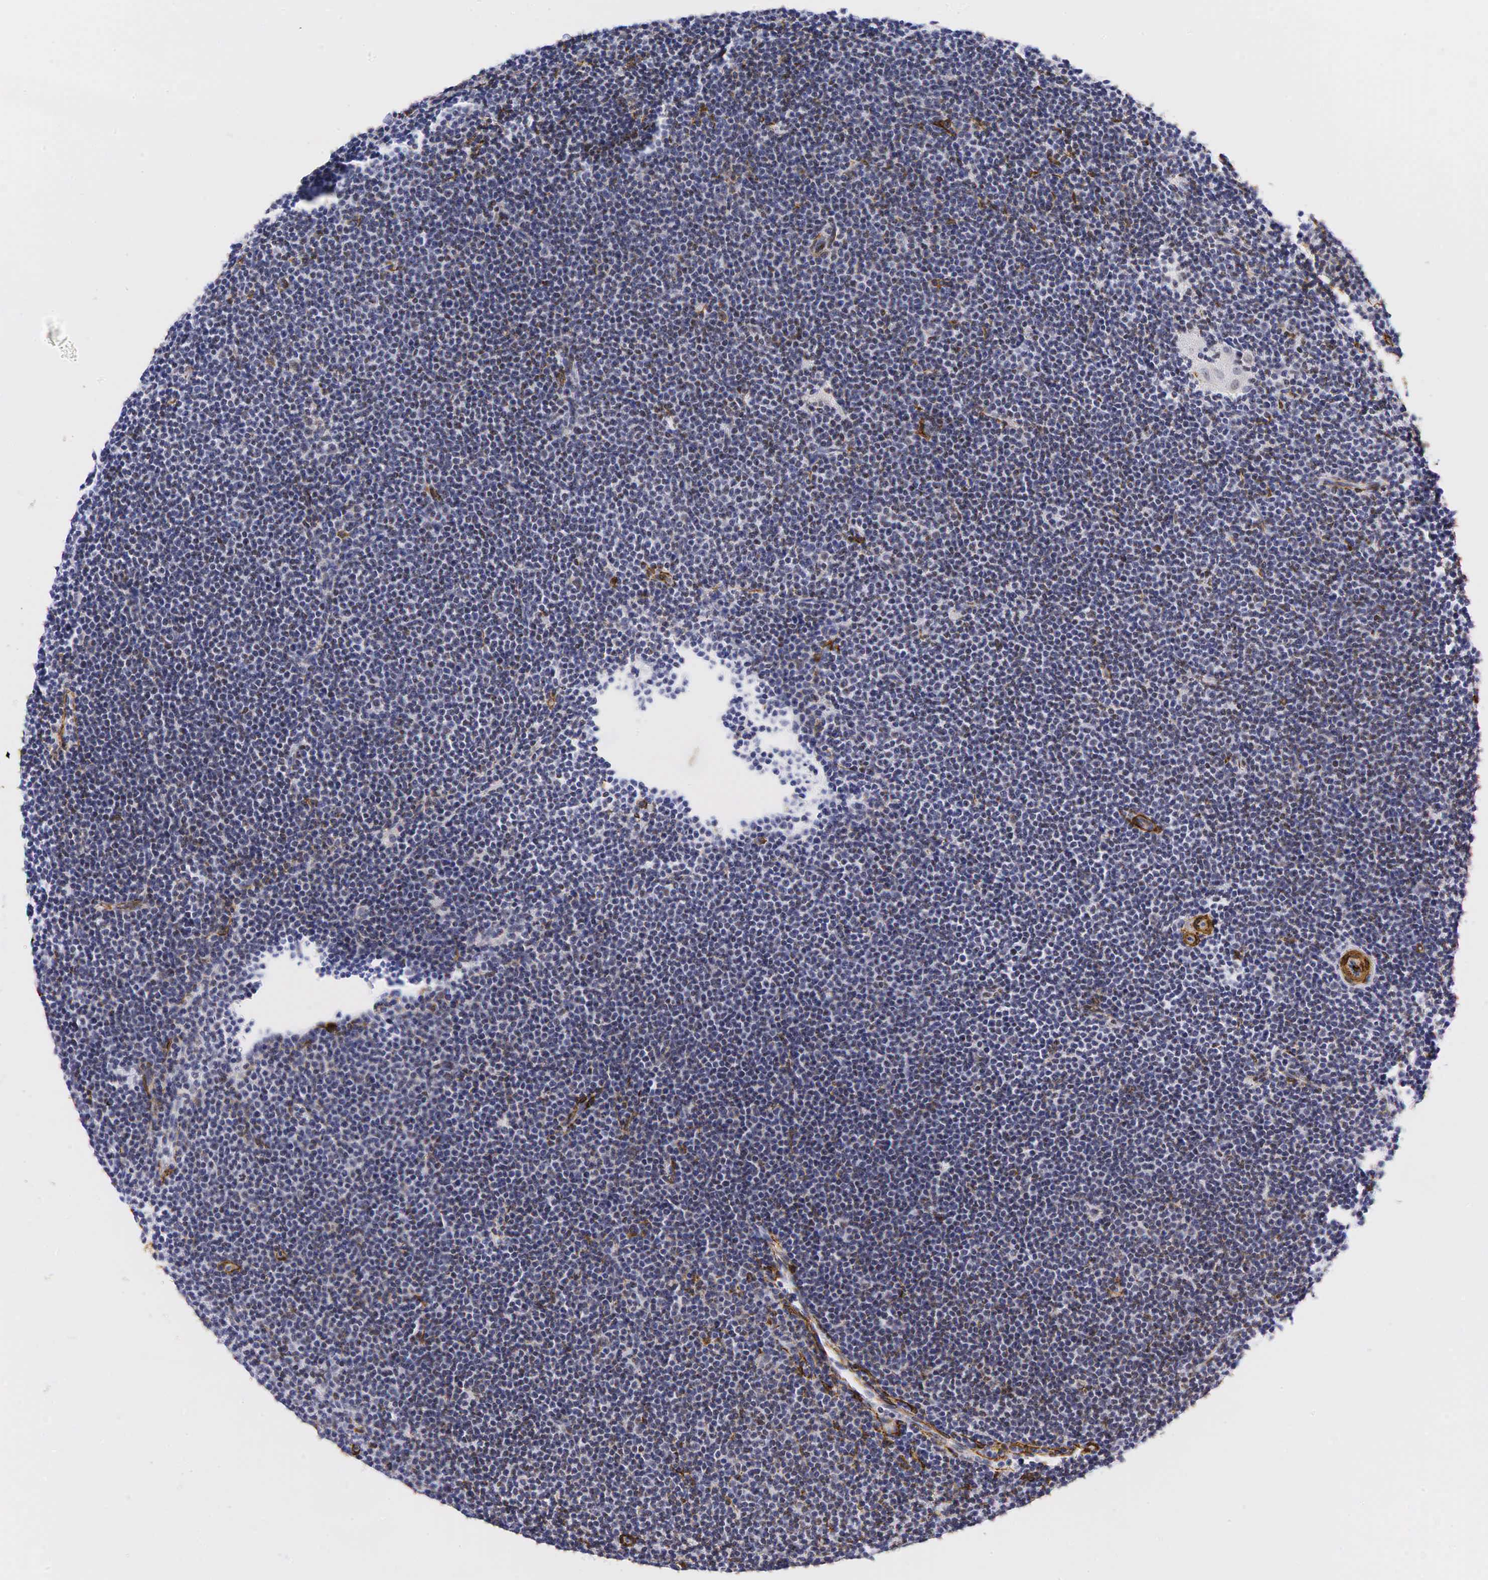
{"staining": {"intensity": "negative", "quantity": "none", "location": "none"}, "tissue": "lymphoma", "cell_type": "Tumor cells", "image_type": "cancer", "snomed": [{"axis": "morphology", "description": "Malignant lymphoma, non-Hodgkin's type, Low grade"}, {"axis": "topography", "description": "Lymph node"}], "caption": "The photomicrograph demonstrates no staining of tumor cells in malignant lymphoma, non-Hodgkin's type (low-grade).", "gene": "ACTA2", "patient": {"sex": "female", "age": 69}}